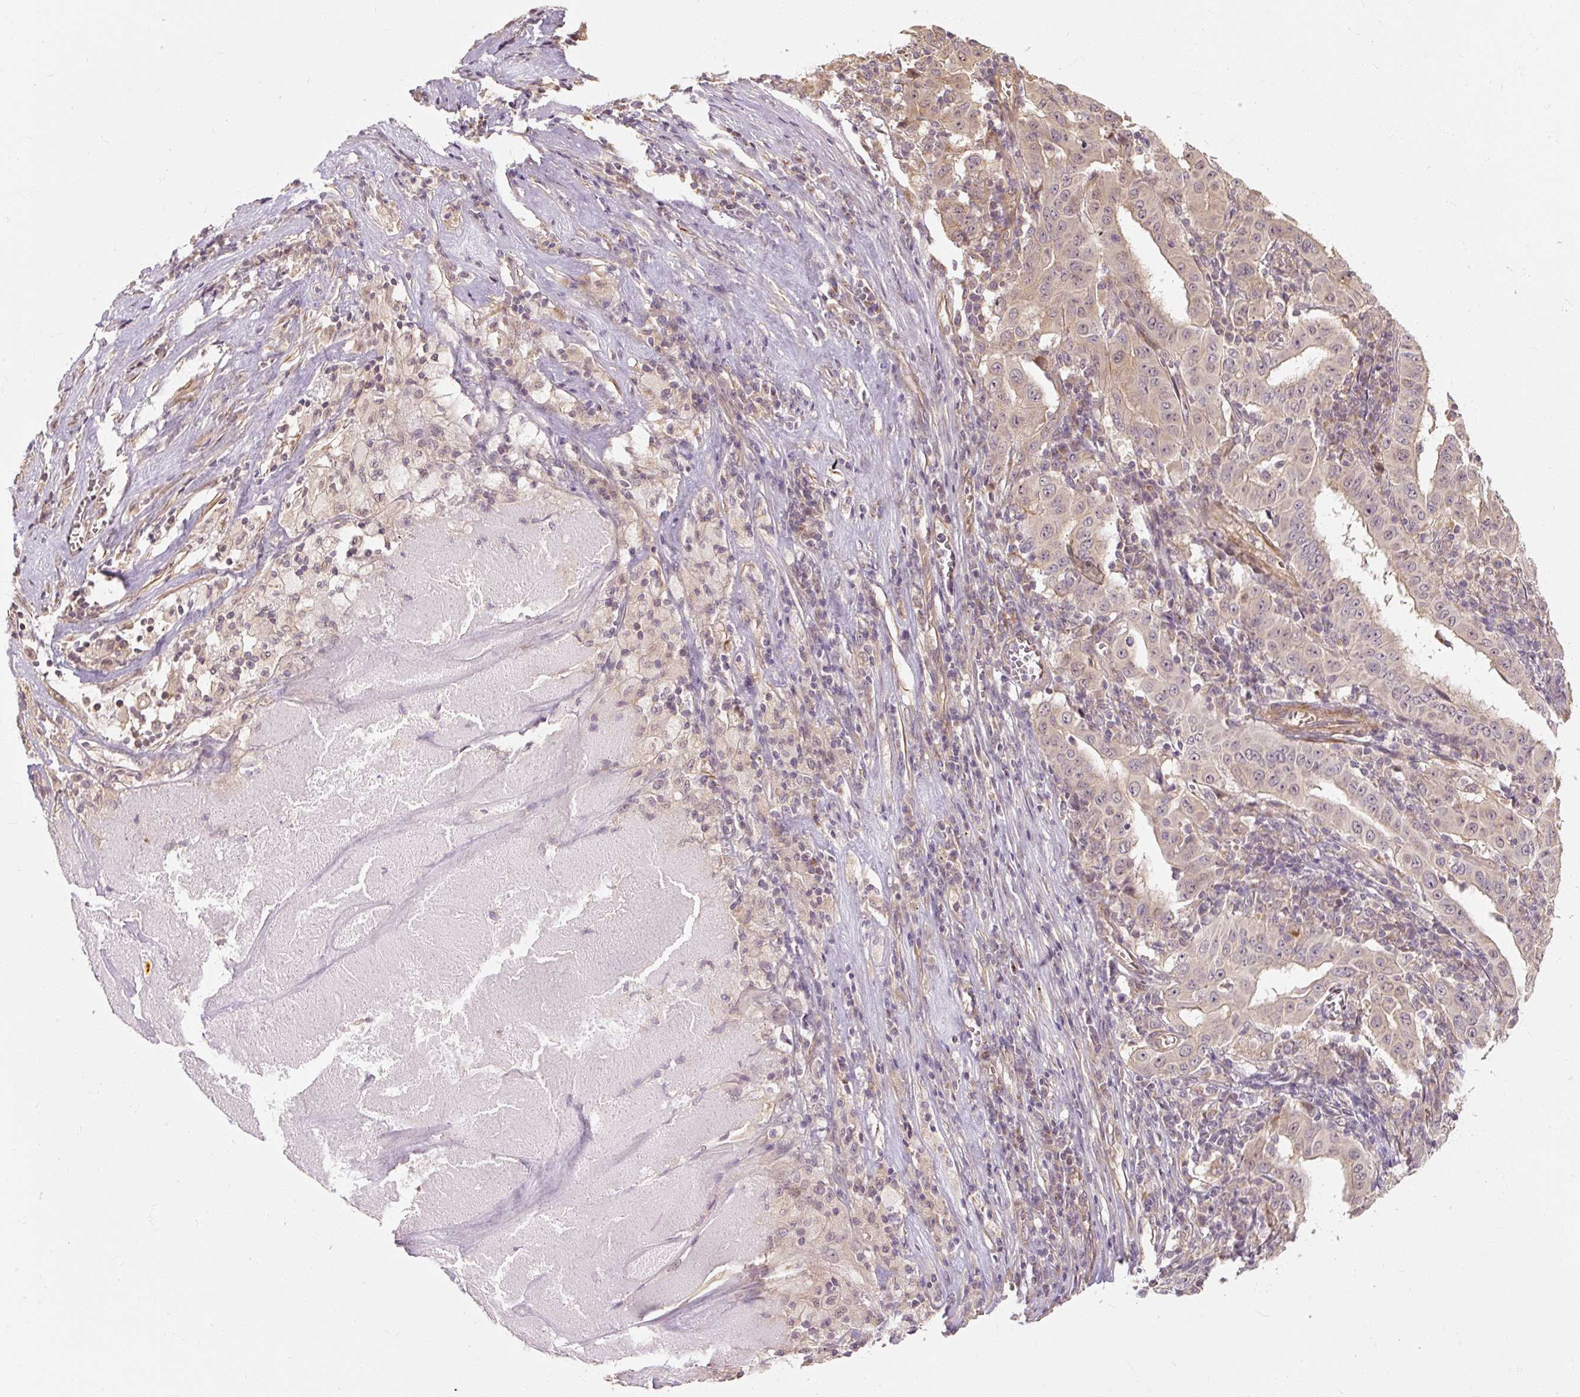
{"staining": {"intensity": "weak", "quantity": "<25%", "location": "cytoplasmic/membranous"}, "tissue": "pancreatic cancer", "cell_type": "Tumor cells", "image_type": "cancer", "snomed": [{"axis": "morphology", "description": "Adenocarcinoma, NOS"}, {"axis": "topography", "description": "Pancreas"}], "caption": "Immunohistochemical staining of pancreatic cancer (adenocarcinoma) exhibits no significant expression in tumor cells.", "gene": "RB1CC1", "patient": {"sex": "male", "age": 63}}